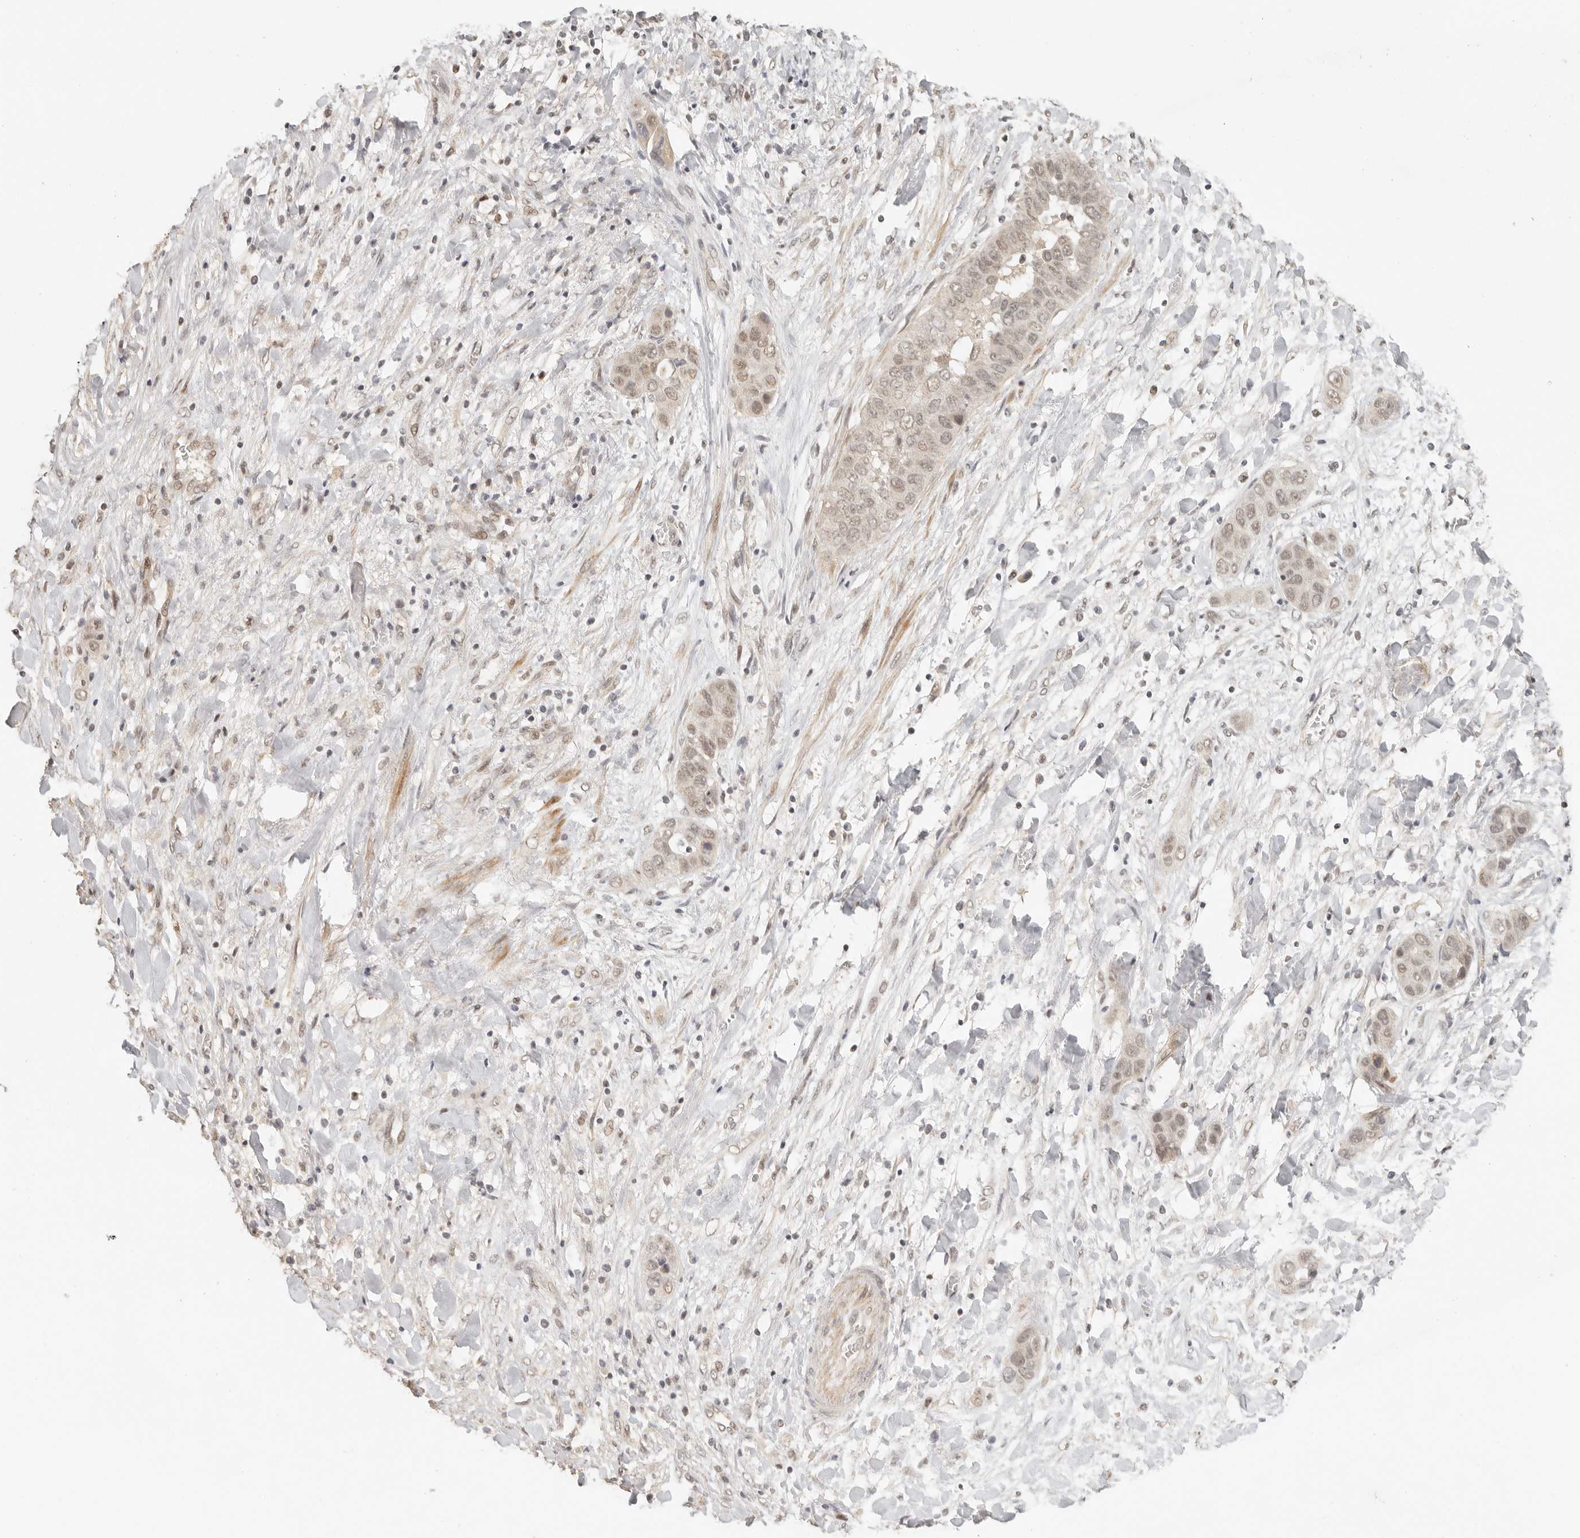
{"staining": {"intensity": "weak", "quantity": ">75%", "location": "nuclear"}, "tissue": "liver cancer", "cell_type": "Tumor cells", "image_type": "cancer", "snomed": [{"axis": "morphology", "description": "Cholangiocarcinoma"}, {"axis": "topography", "description": "Liver"}], "caption": "This is an image of immunohistochemistry staining of cholangiocarcinoma (liver), which shows weak expression in the nuclear of tumor cells.", "gene": "GPBP1L1", "patient": {"sex": "female", "age": 52}}